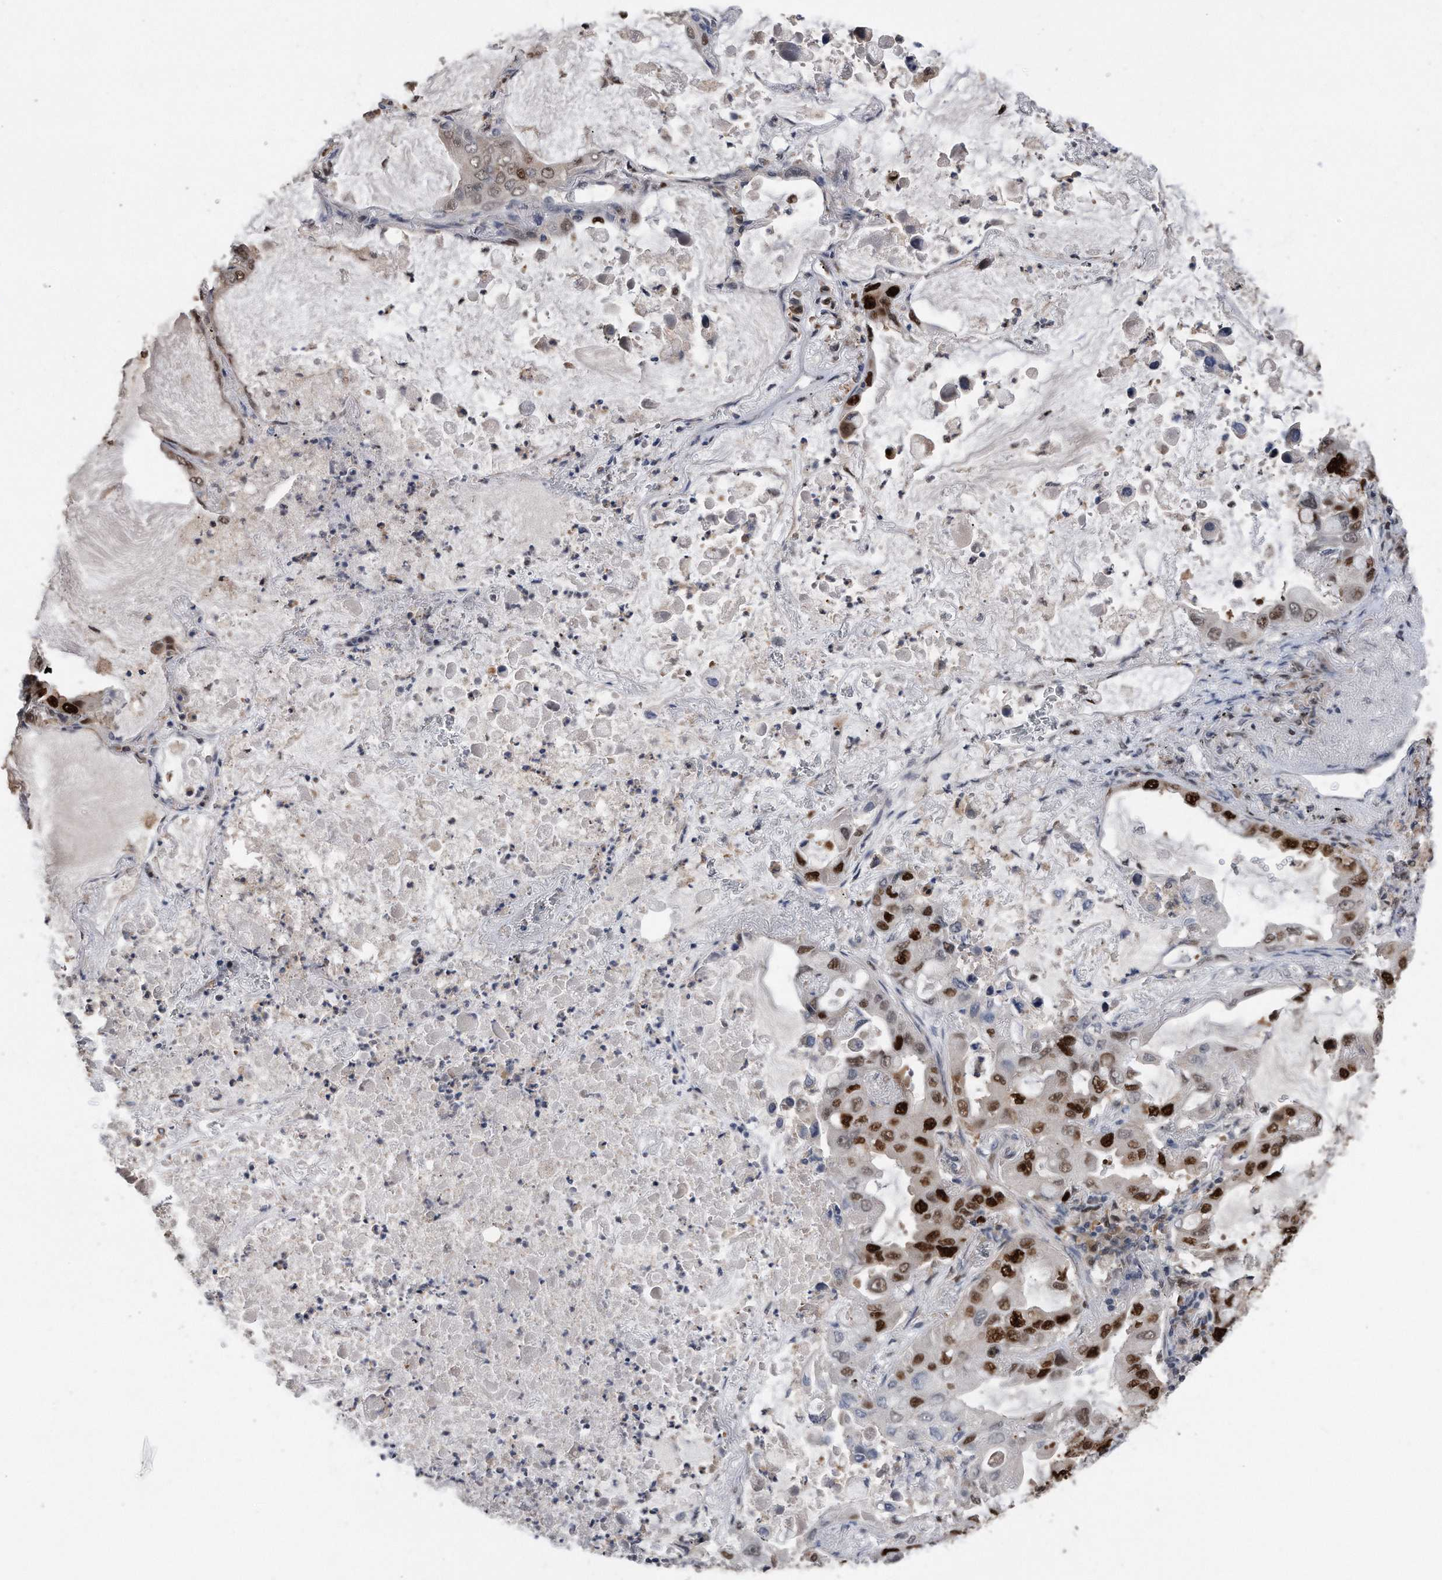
{"staining": {"intensity": "strong", "quantity": ">75%", "location": "nuclear"}, "tissue": "lung cancer", "cell_type": "Tumor cells", "image_type": "cancer", "snomed": [{"axis": "morphology", "description": "Adenocarcinoma, NOS"}, {"axis": "topography", "description": "Lung"}], "caption": "Tumor cells show high levels of strong nuclear staining in about >75% of cells in adenocarcinoma (lung).", "gene": "PCNA", "patient": {"sex": "male", "age": 64}}